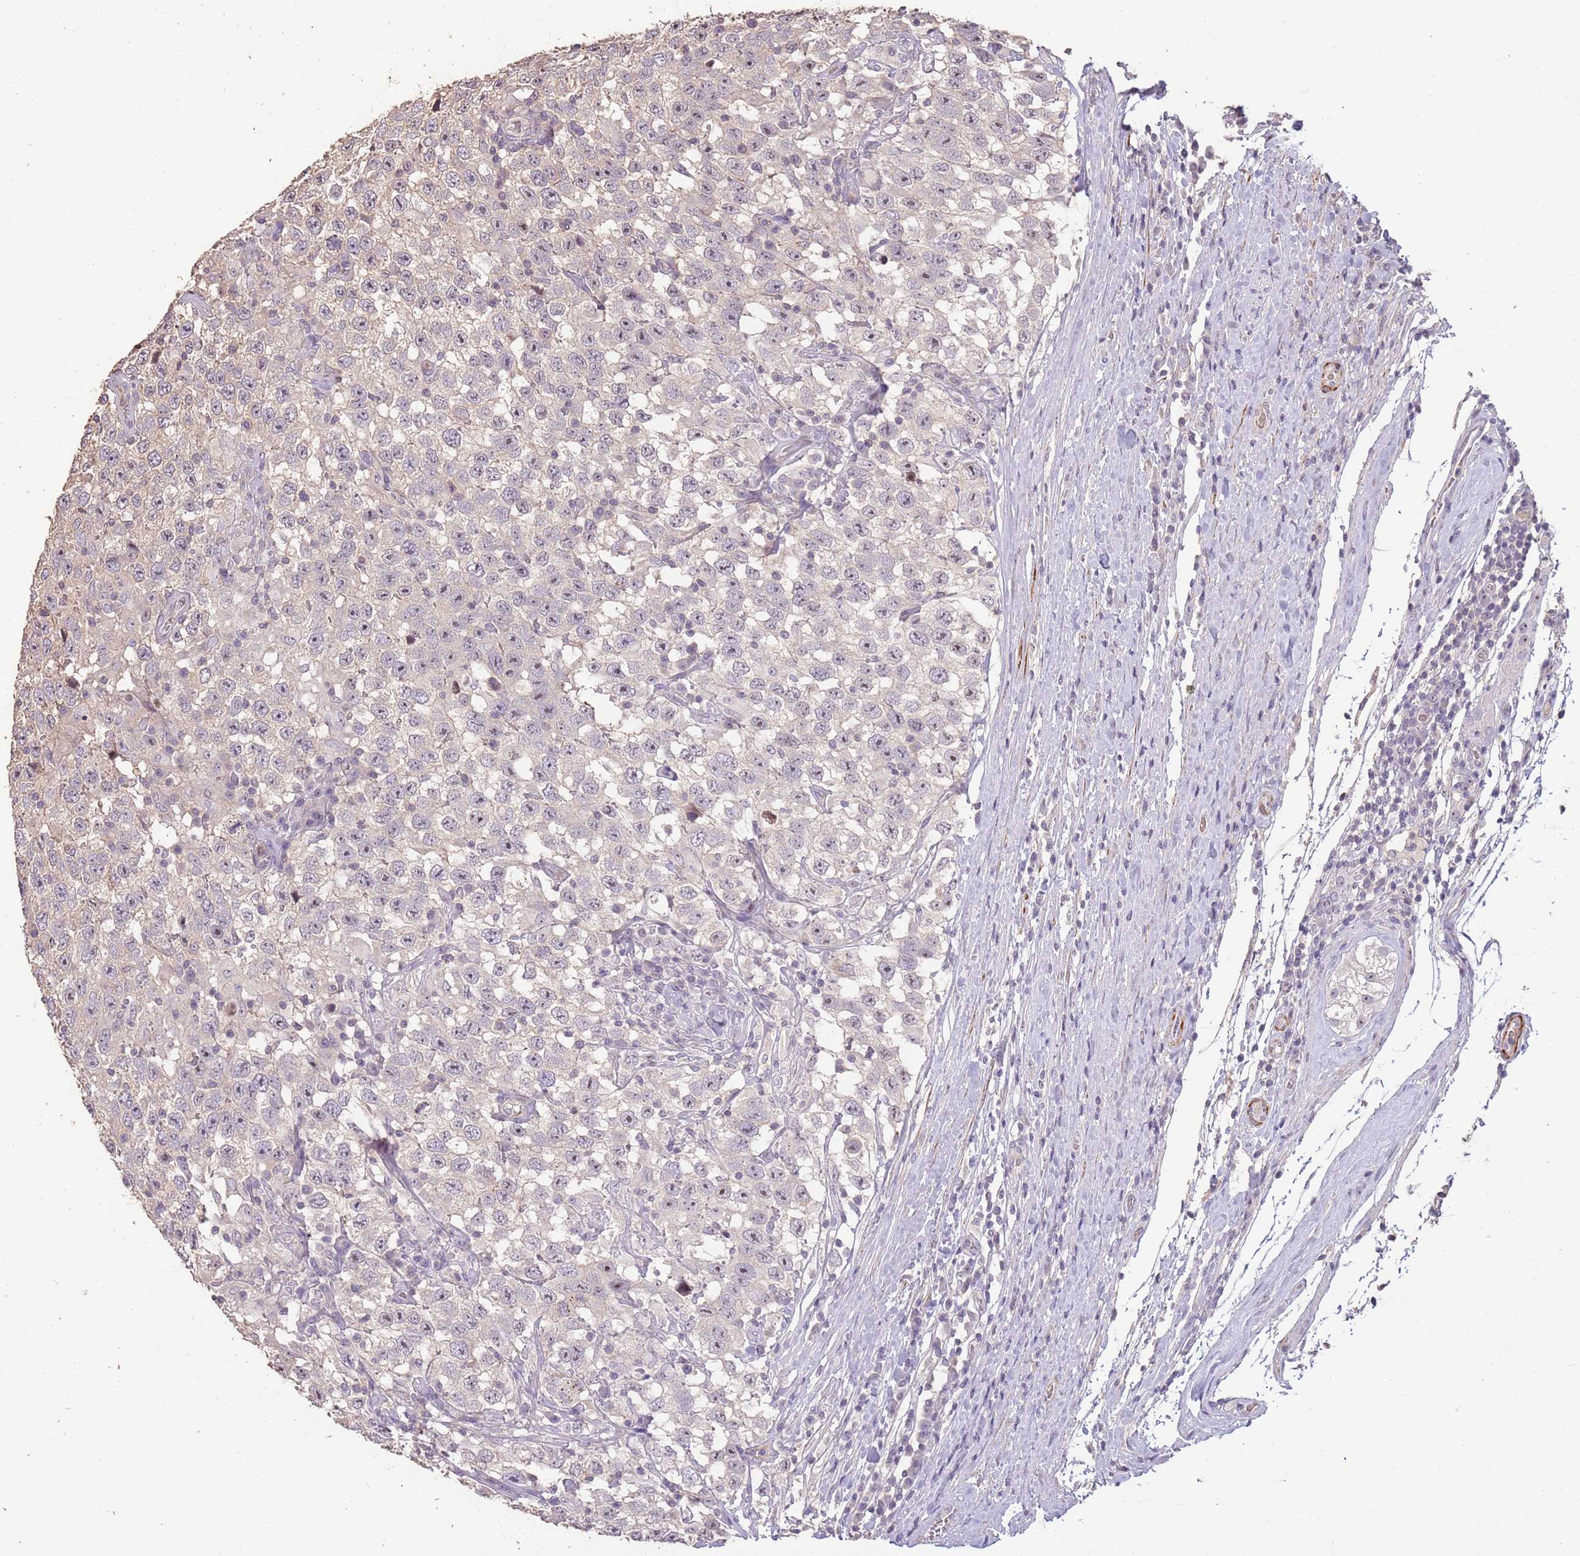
{"staining": {"intensity": "weak", "quantity": "<25%", "location": "nuclear"}, "tissue": "testis cancer", "cell_type": "Tumor cells", "image_type": "cancer", "snomed": [{"axis": "morphology", "description": "Seminoma, NOS"}, {"axis": "topography", "description": "Testis"}], "caption": "The immunohistochemistry micrograph has no significant positivity in tumor cells of testis cancer (seminoma) tissue. (DAB (3,3'-diaminobenzidine) immunohistochemistry (IHC) visualized using brightfield microscopy, high magnification).", "gene": "ADTRP", "patient": {"sex": "male", "age": 41}}